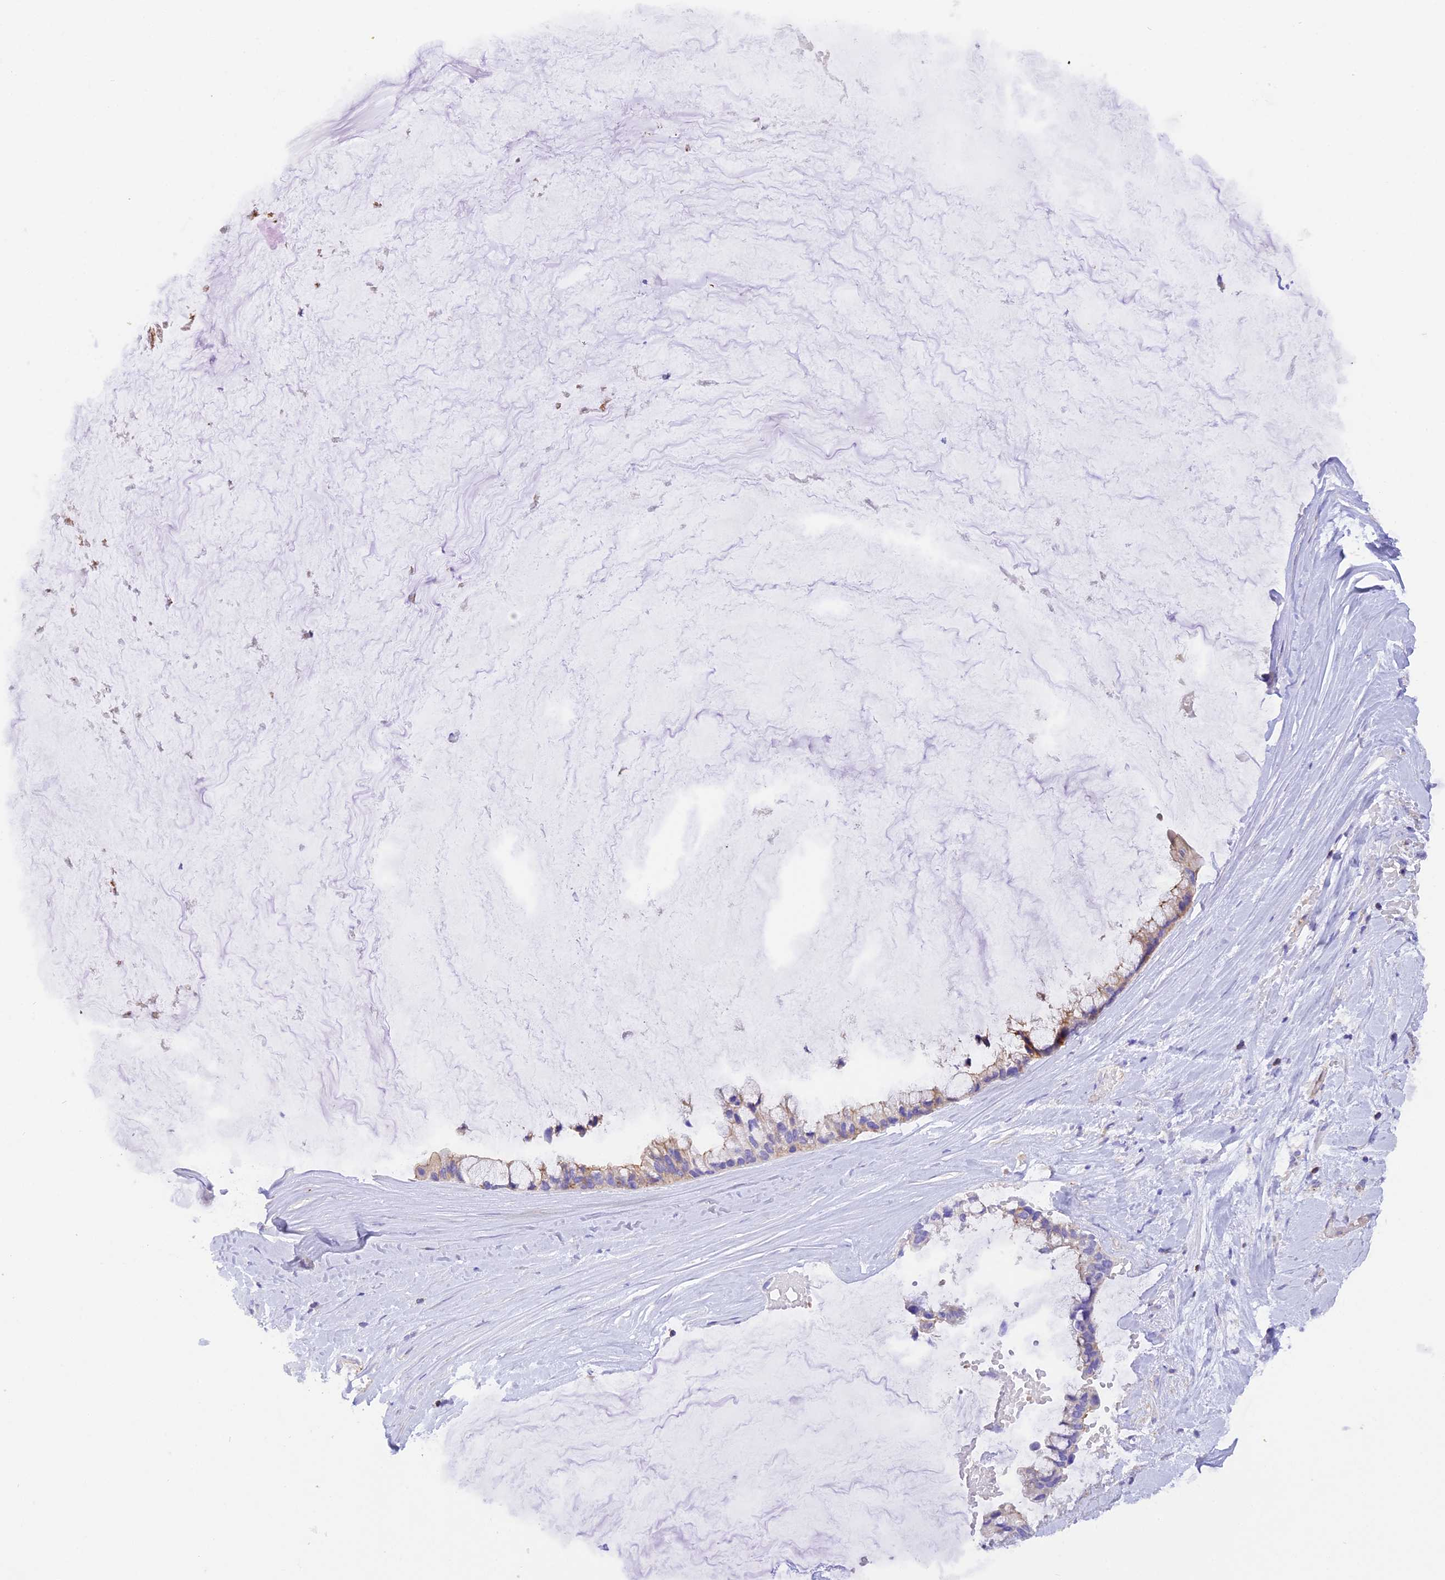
{"staining": {"intensity": "negative", "quantity": "none", "location": "none"}, "tissue": "ovarian cancer", "cell_type": "Tumor cells", "image_type": "cancer", "snomed": [{"axis": "morphology", "description": "Cystadenocarcinoma, mucinous, NOS"}, {"axis": "topography", "description": "Ovary"}], "caption": "Ovarian mucinous cystadenocarcinoma stained for a protein using immunohistochemistry reveals no staining tumor cells.", "gene": "FAM193A", "patient": {"sex": "female", "age": 39}}